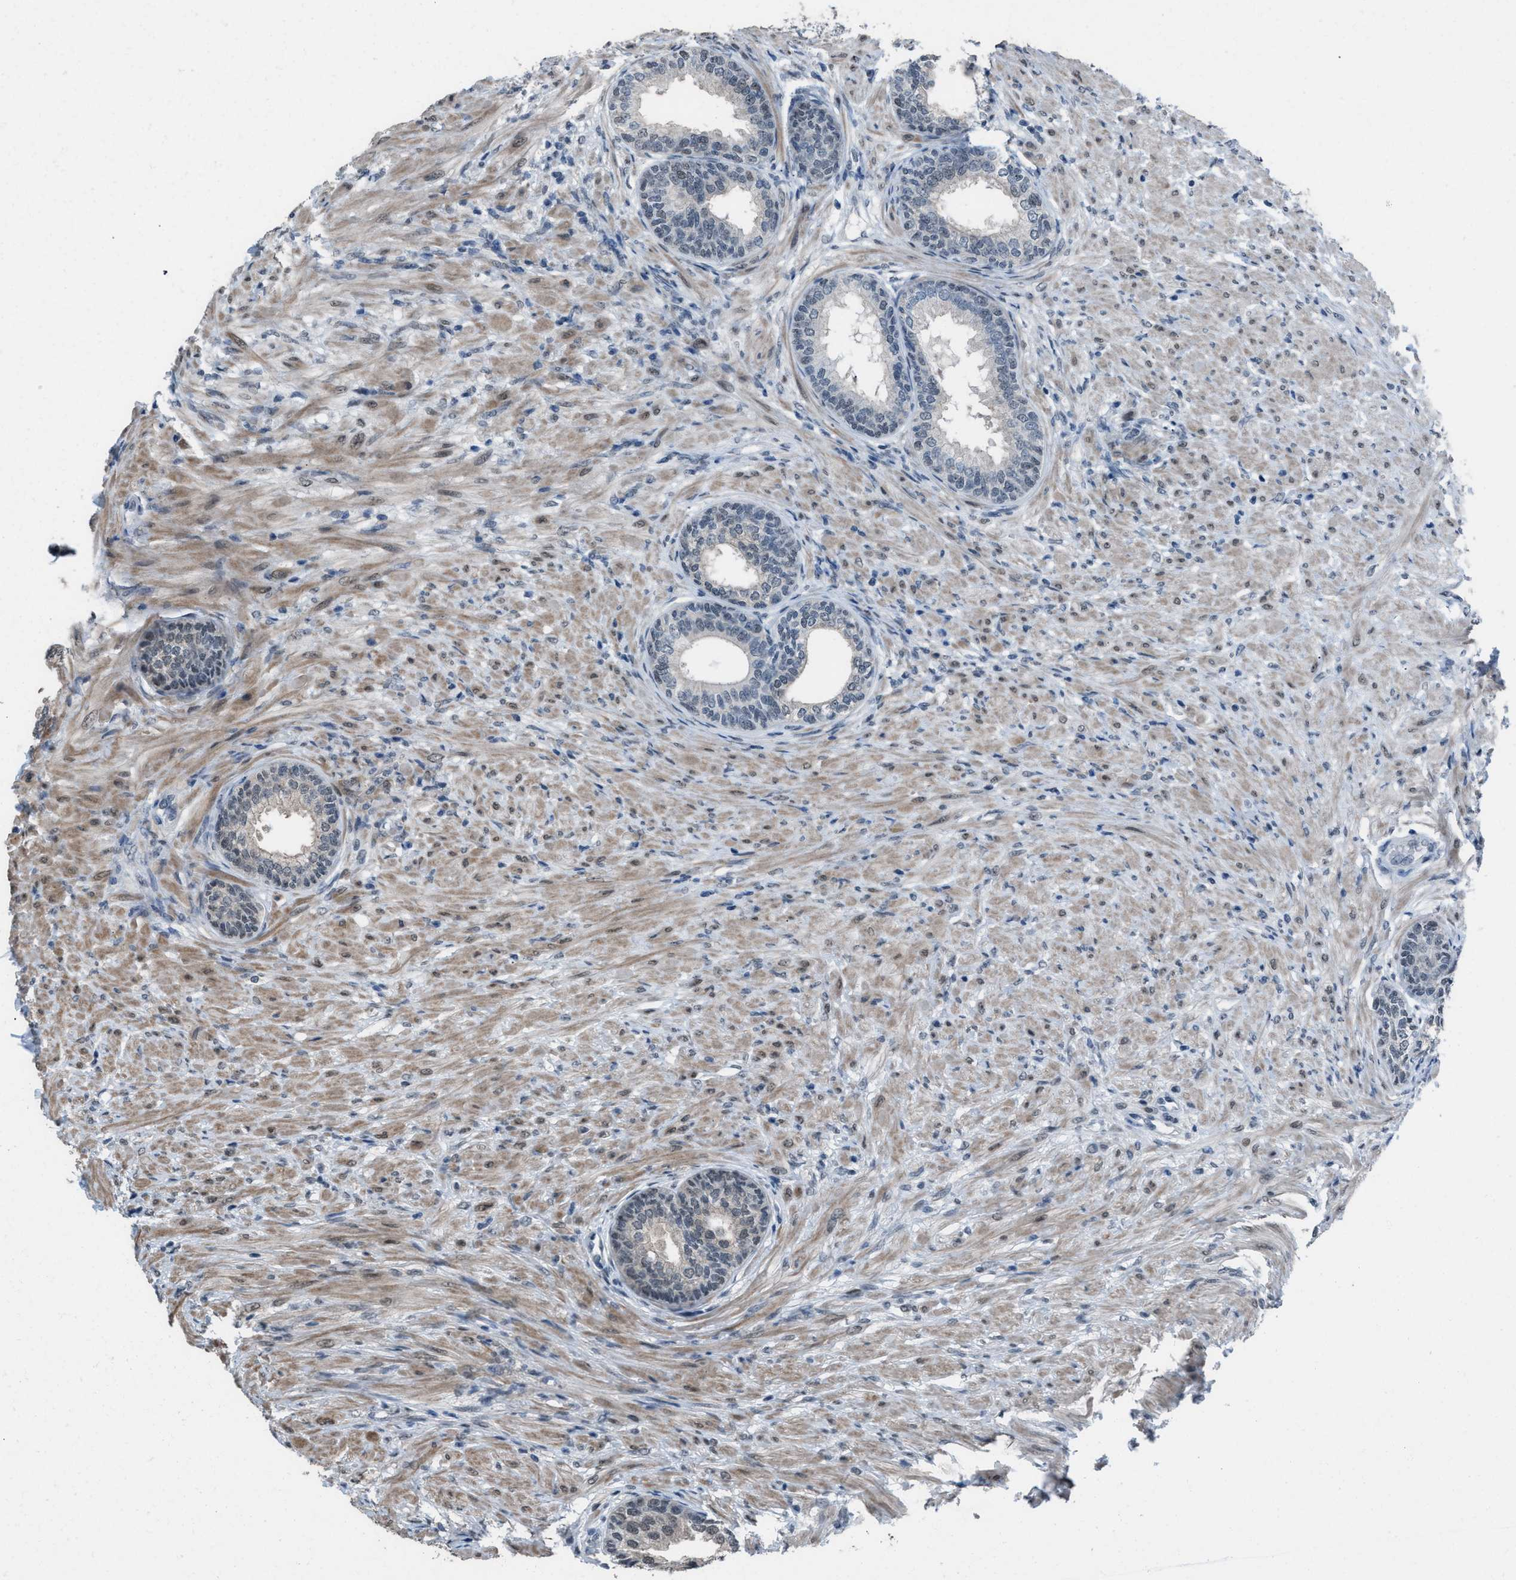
{"staining": {"intensity": "weak", "quantity": "25%-75%", "location": "nuclear"}, "tissue": "prostate", "cell_type": "Glandular cells", "image_type": "normal", "snomed": [{"axis": "morphology", "description": "Normal tissue, NOS"}, {"axis": "topography", "description": "Prostate"}], "caption": "Brown immunohistochemical staining in unremarkable human prostate shows weak nuclear staining in about 25%-75% of glandular cells. (DAB (3,3'-diaminobenzidine) = brown stain, brightfield microscopy at high magnification).", "gene": "ZNF276", "patient": {"sex": "male", "age": 76}}